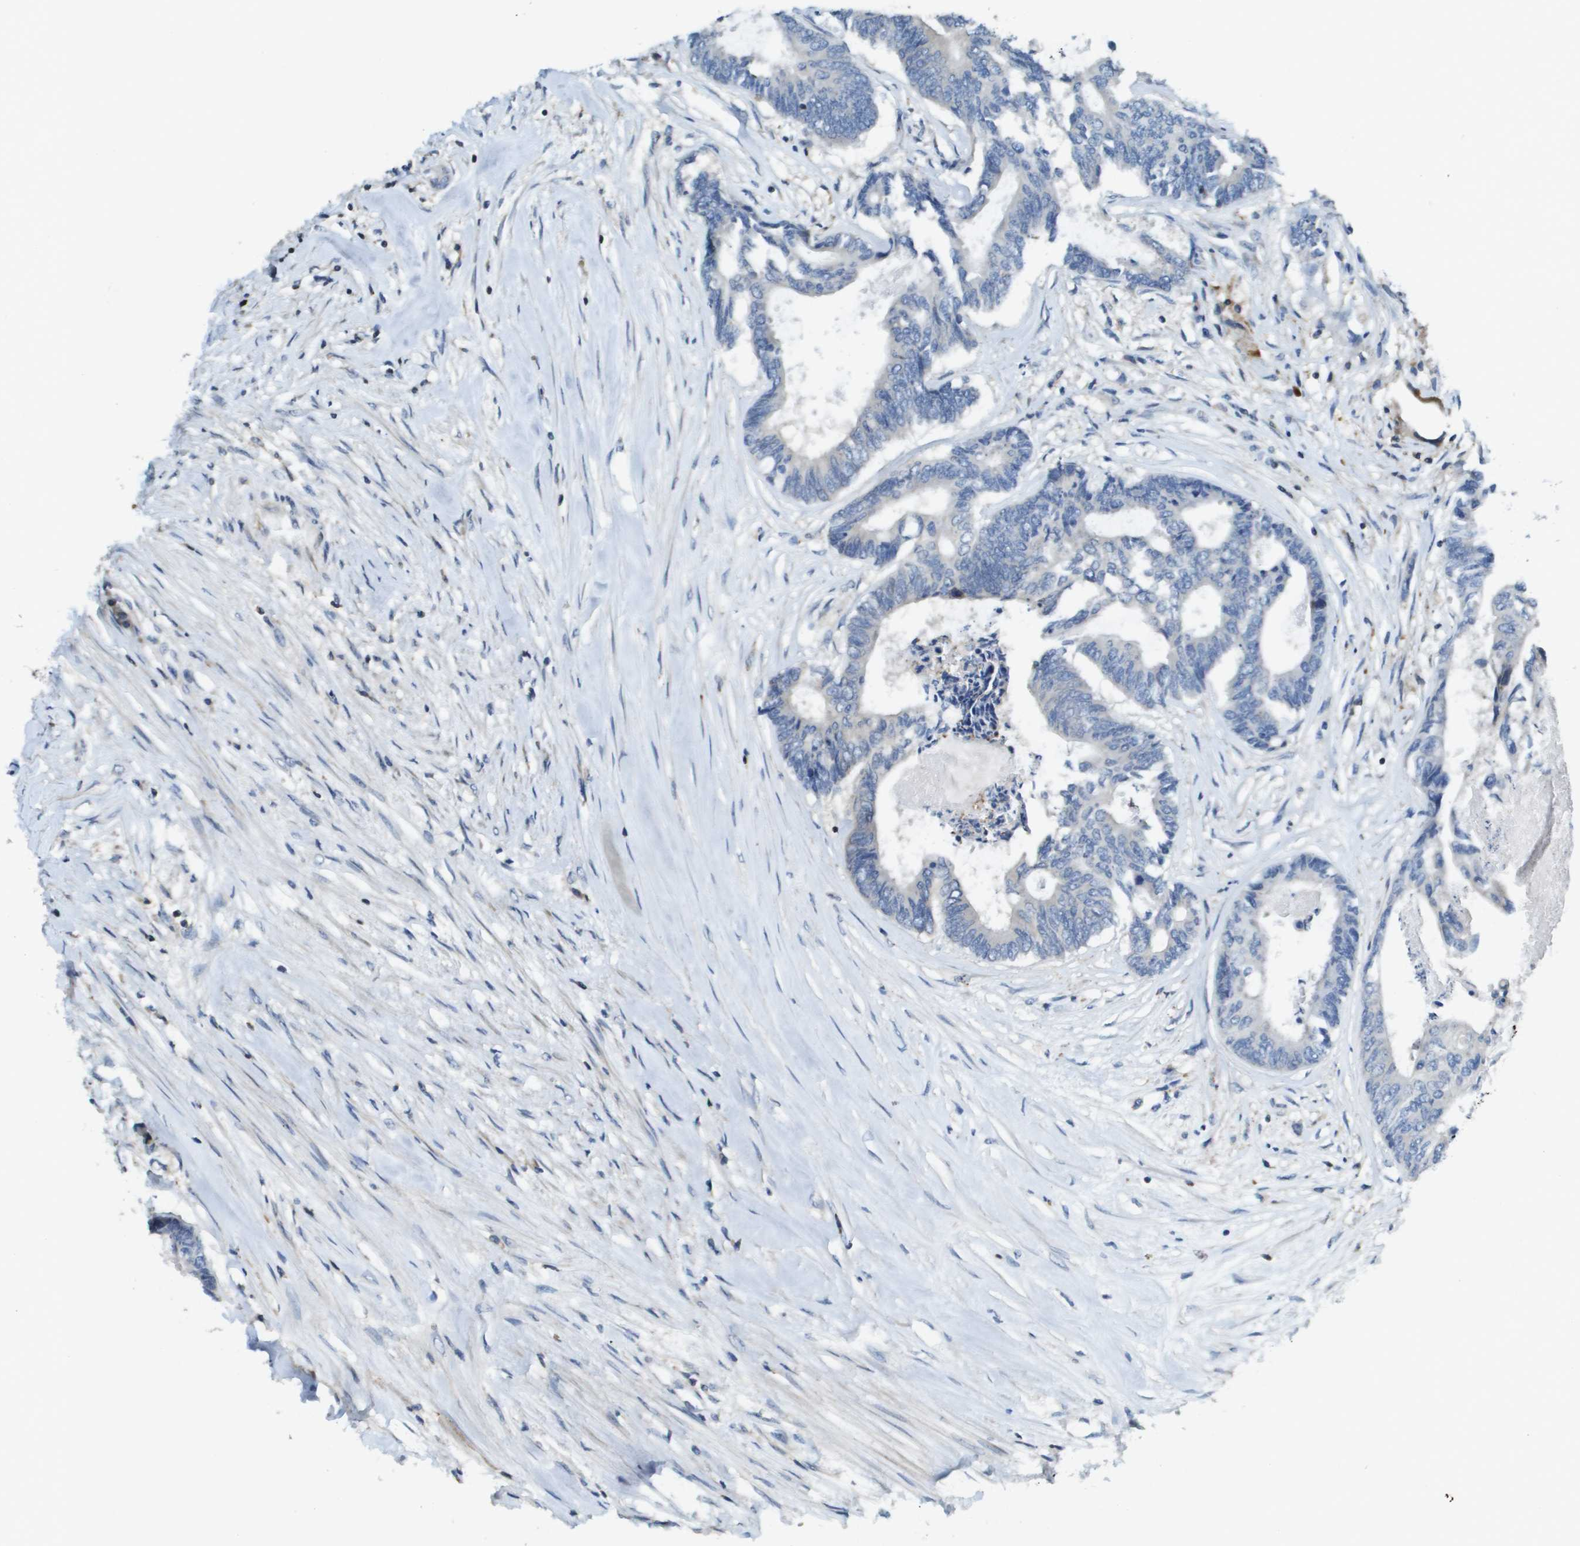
{"staining": {"intensity": "negative", "quantity": "none", "location": "none"}, "tissue": "colorectal cancer", "cell_type": "Tumor cells", "image_type": "cancer", "snomed": [{"axis": "morphology", "description": "Adenocarcinoma, NOS"}, {"axis": "topography", "description": "Rectum"}], "caption": "High magnification brightfield microscopy of colorectal cancer (adenocarcinoma) stained with DAB (3,3'-diaminobenzidine) (brown) and counterstained with hematoxylin (blue): tumor cells show no significant expression. (Stains: DAB immunohistochemistry (IHC) with hematoxylin counter stain, Microscopy: brightfield microscopy at high magnification).", "gene": "SCN4B", "patient": {"sex": "male", "age": 63}}